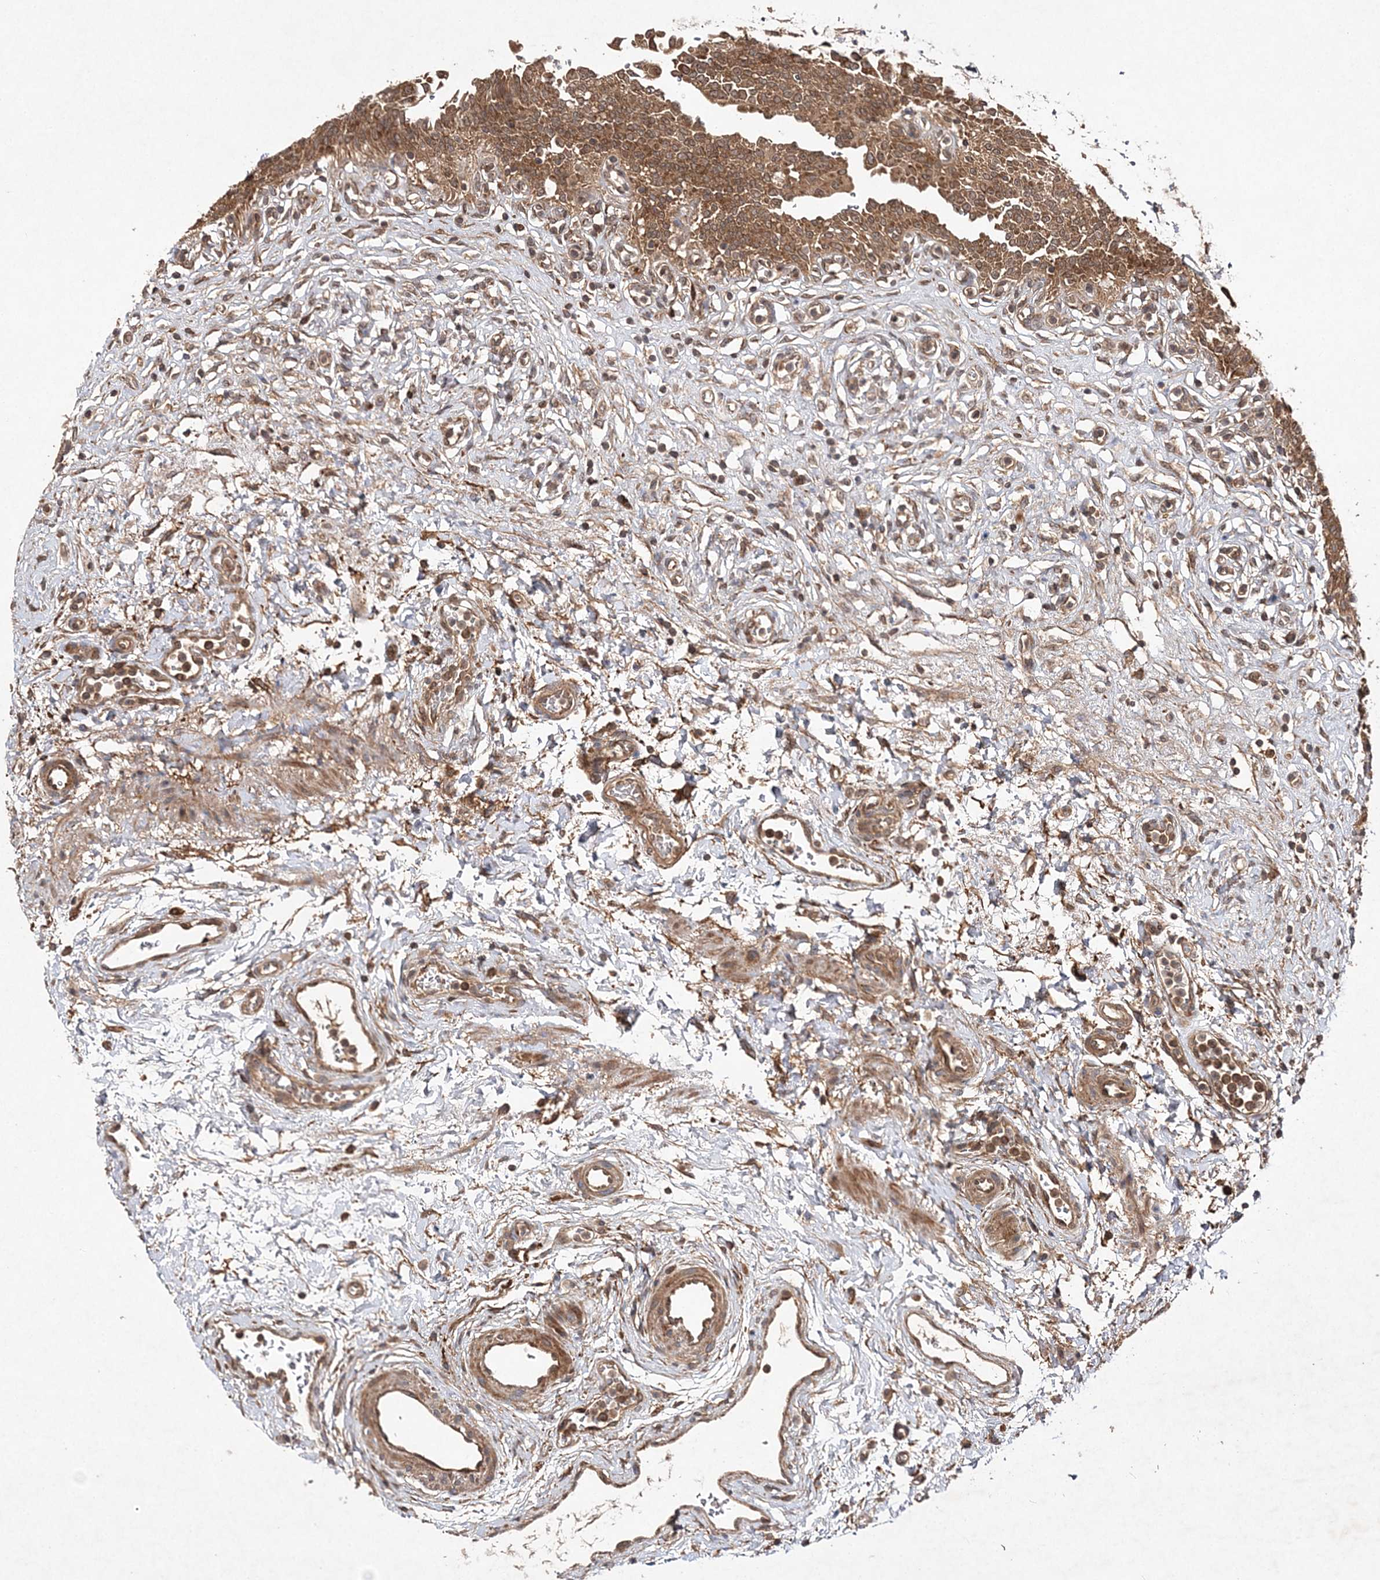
{"staining": {"intensity": "strong", "quantity": ">75%", "location": "cytoplasmic/membranous"}, "tissue": "urinary bladder", "cell_type": "Urothelial cells", "image_type": "normal", "snomed": [{"axis": "morphology", "description": "Urothelial carcinoma, High grade"}, {"axis": "topography", "description": "Urinary bladder"}], "caption": "IHC staining of normal urinary bladder, which demonstrates high levels of strong cytoplasmic/membranous staining in approximately >75% of urothelial cells indicating strong cytoplasmic/membranous protein expression. The staining was performed using DAB (3,3'-diaminobenzidine) (brown) for protein detection and nuclei were counterstained in hematoxylin (blue).", "gene": "TMEM9B", "patient": {"sex": "male", "age": 46}}